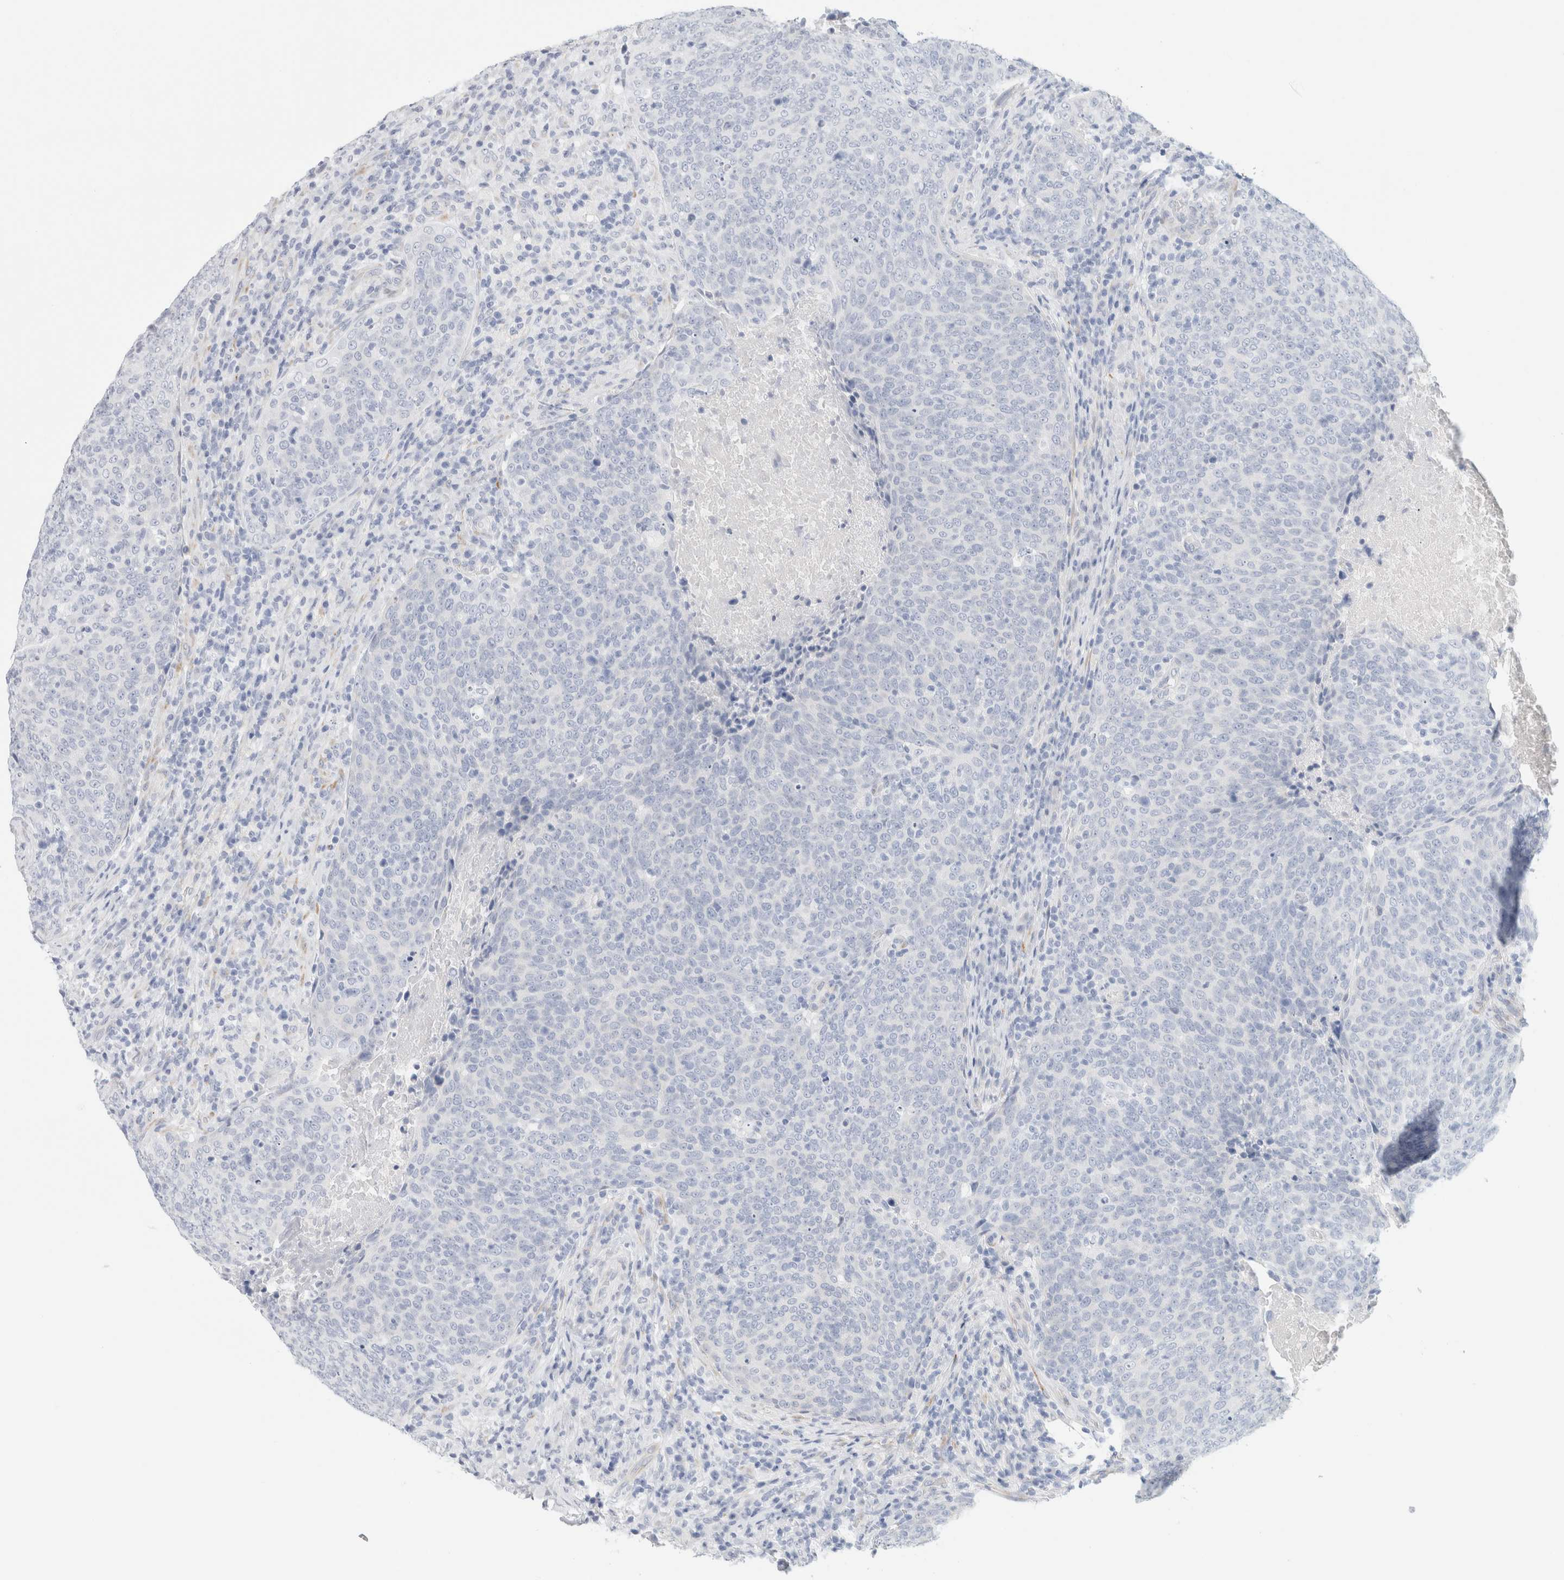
{"staining": {"intensity": "negative", "quantity": "none", "location": "none"}, "tissue": "head and neck cancer", "cell_type": "Tumor cells", "image_type": "cancer", "snomed": [{"axis": "morphology", "description": "Squamous cell carcinoma, NOS"}, {"axis": "morphology", "description": "Squamous cell carcinoma, metastatic, NOS"}, {"axis": "topography", "description": "Lymph node"}, {"axis": "topography", "description": "Head-Neck"}], "caption": "Tumor cells show no significant positivity in squamous cell carcinoma (head and neck).", "gene": "RTN4", "patient": {"sex": "male", "age": 62}}